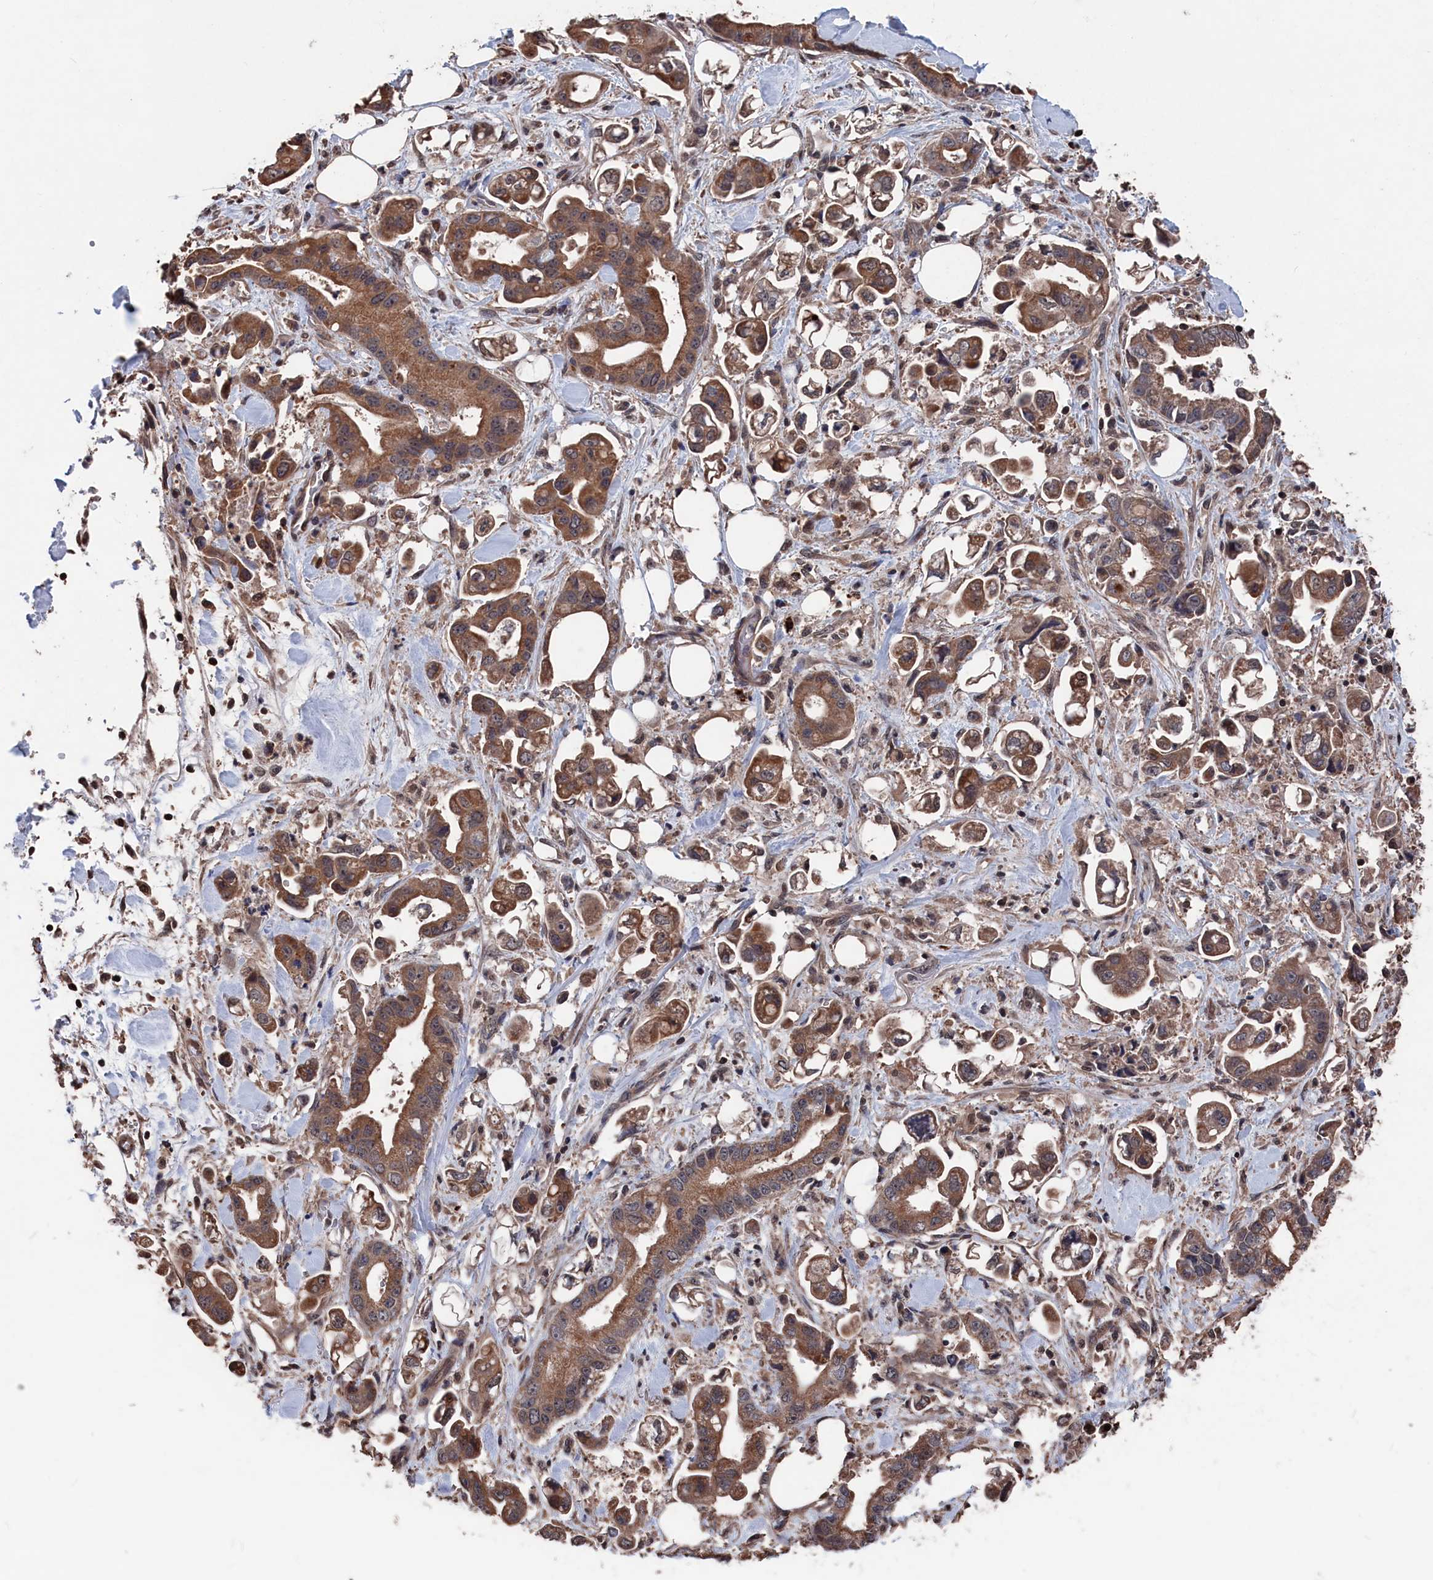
{"staining": {"intensity": "moderate", "quantity": ">75%", "location": "cytoplasmic/membranous"}, "tissue": "stomach cancer", "cell_type": "Tumor cells", "image_type": "cancer", "snomed": [{"axis": "morphology", "description": "Adenocarcinoma, NOS"}, {"axis": "topography", "description": "Stomach"}], "caption": "Stomach cancer tissue reveals moderate cytoplasmic/membranous staining in approximately >75% of tumor cells (brown staining indicates protein expression, while blue staining denotes nuclei).", "gene": "PDE12", "patient": {"sex": "male", "age": 62}}